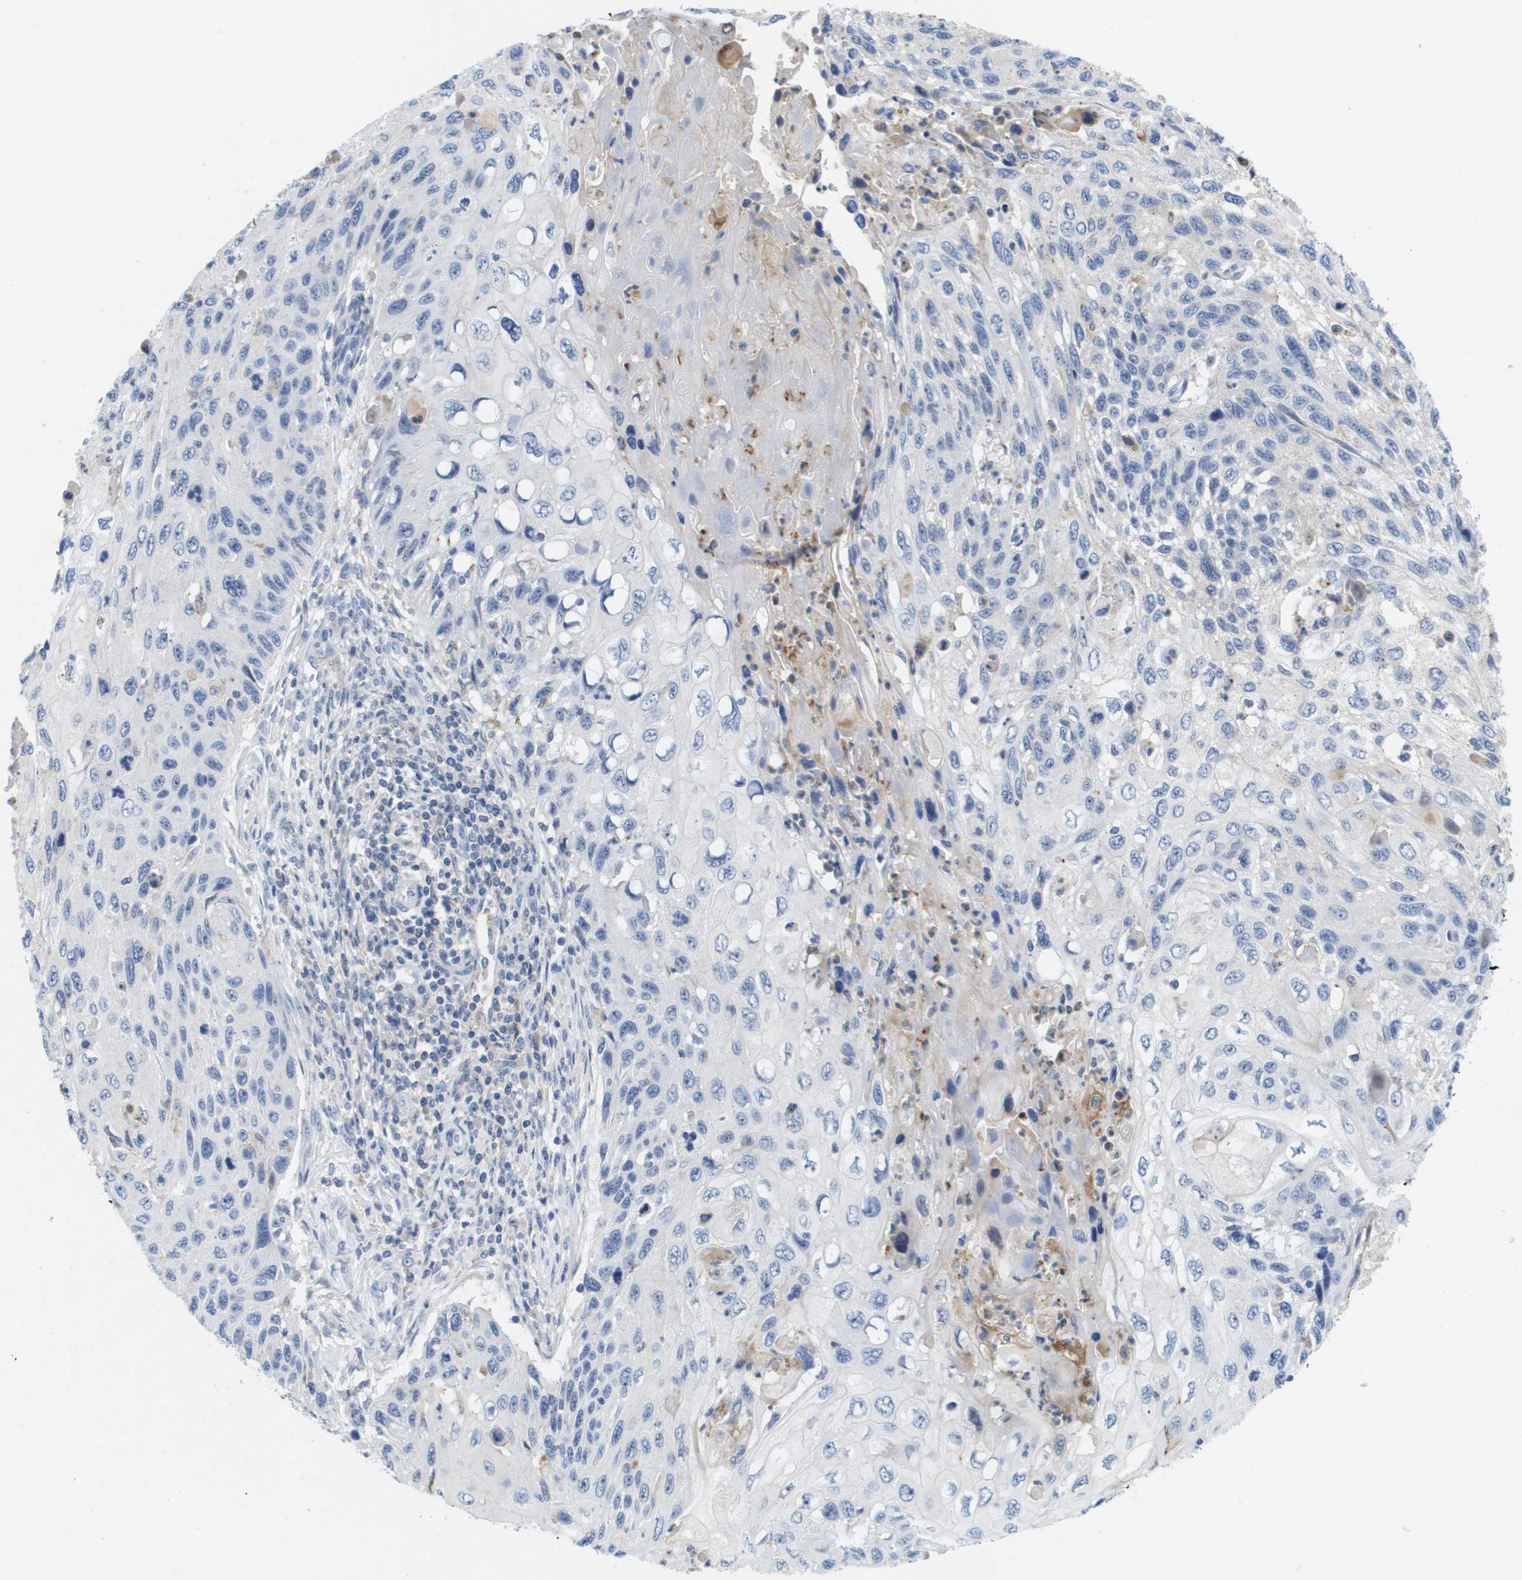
{"staining": {"intensity": "negative", "quantity": "none", "location": "none"}, "tissue": "cervical cancer", "cell_type": "Tumor cells", "image_type": "cancer", "snomed": [{"axis": "morphology", "description": "Squamous cell carcinoma, NOS"}, {"axis": "topography", "description": "Cervix"}], "caption": "The micrograph demonstrates no staining of tumor cells in squamous cell carcinoma (cervical). (Stains: DAB (3,3'-diaminobenzidine) immunohistochemistry with hematoxylin counter stain, Microscopy: brightfield microscopy at high magnification).", "gene": "LIPG", "patient": {"sex": "female", "age": 70}}